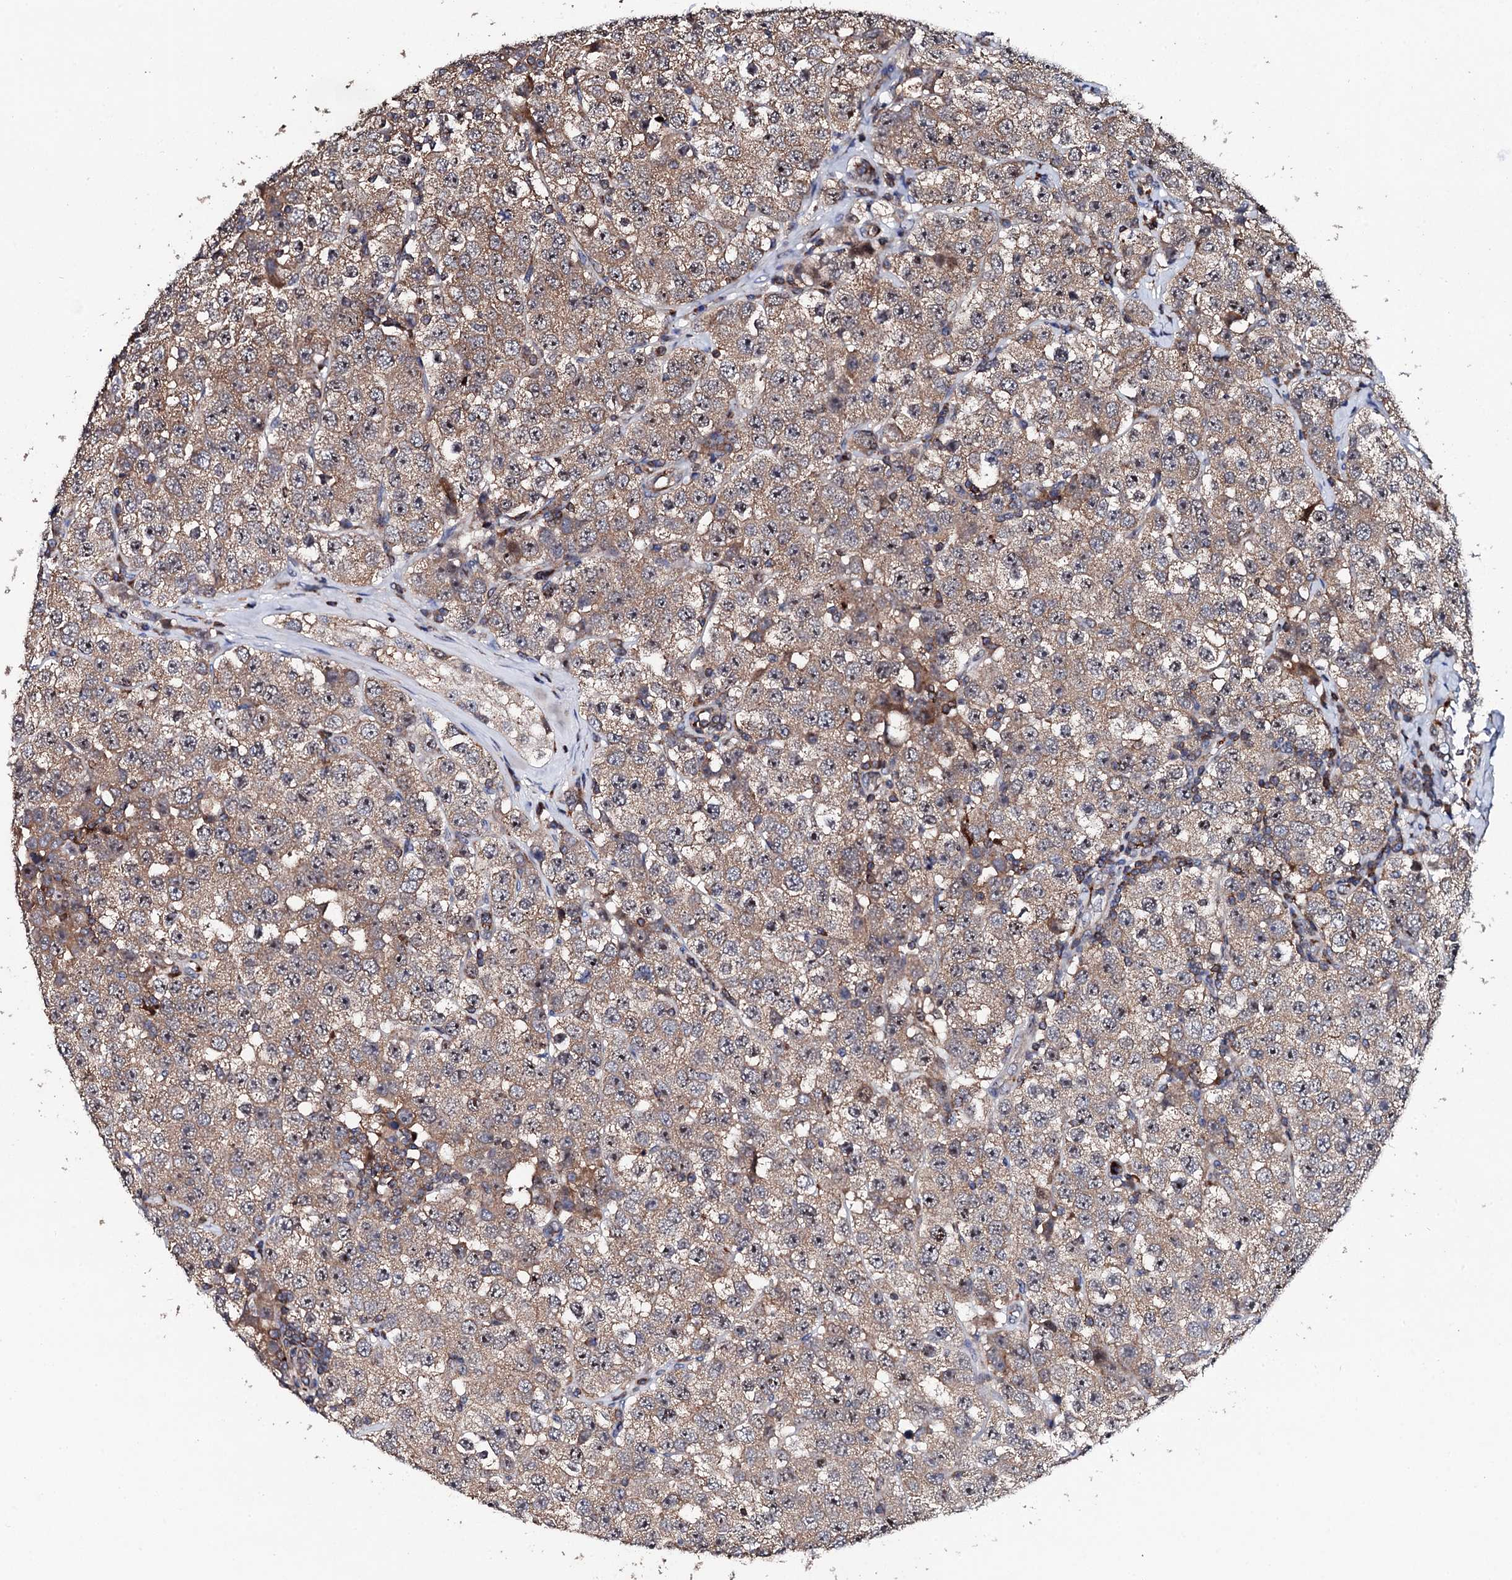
{"staining": {"intensity": "moderate", "quantity": ">75%", "location": "cytoplasmic/membranous"}, "tissue": "testis cancer", "cell_type": "Tumor cells", "image_type": "cancer", "snomed": [{"axis": "morphology", "description": "Seminoma, NOS"}, {"axis": "topography", "description": "Testis"}], "caption": "Tumor cells demonstrate medium levels of moderate cytoplasmic/membranous positivity in approximately >75% of cells in testis cancer.", "gene": "GTPBP4", "patient": {"sex": "male", "age": 28}}